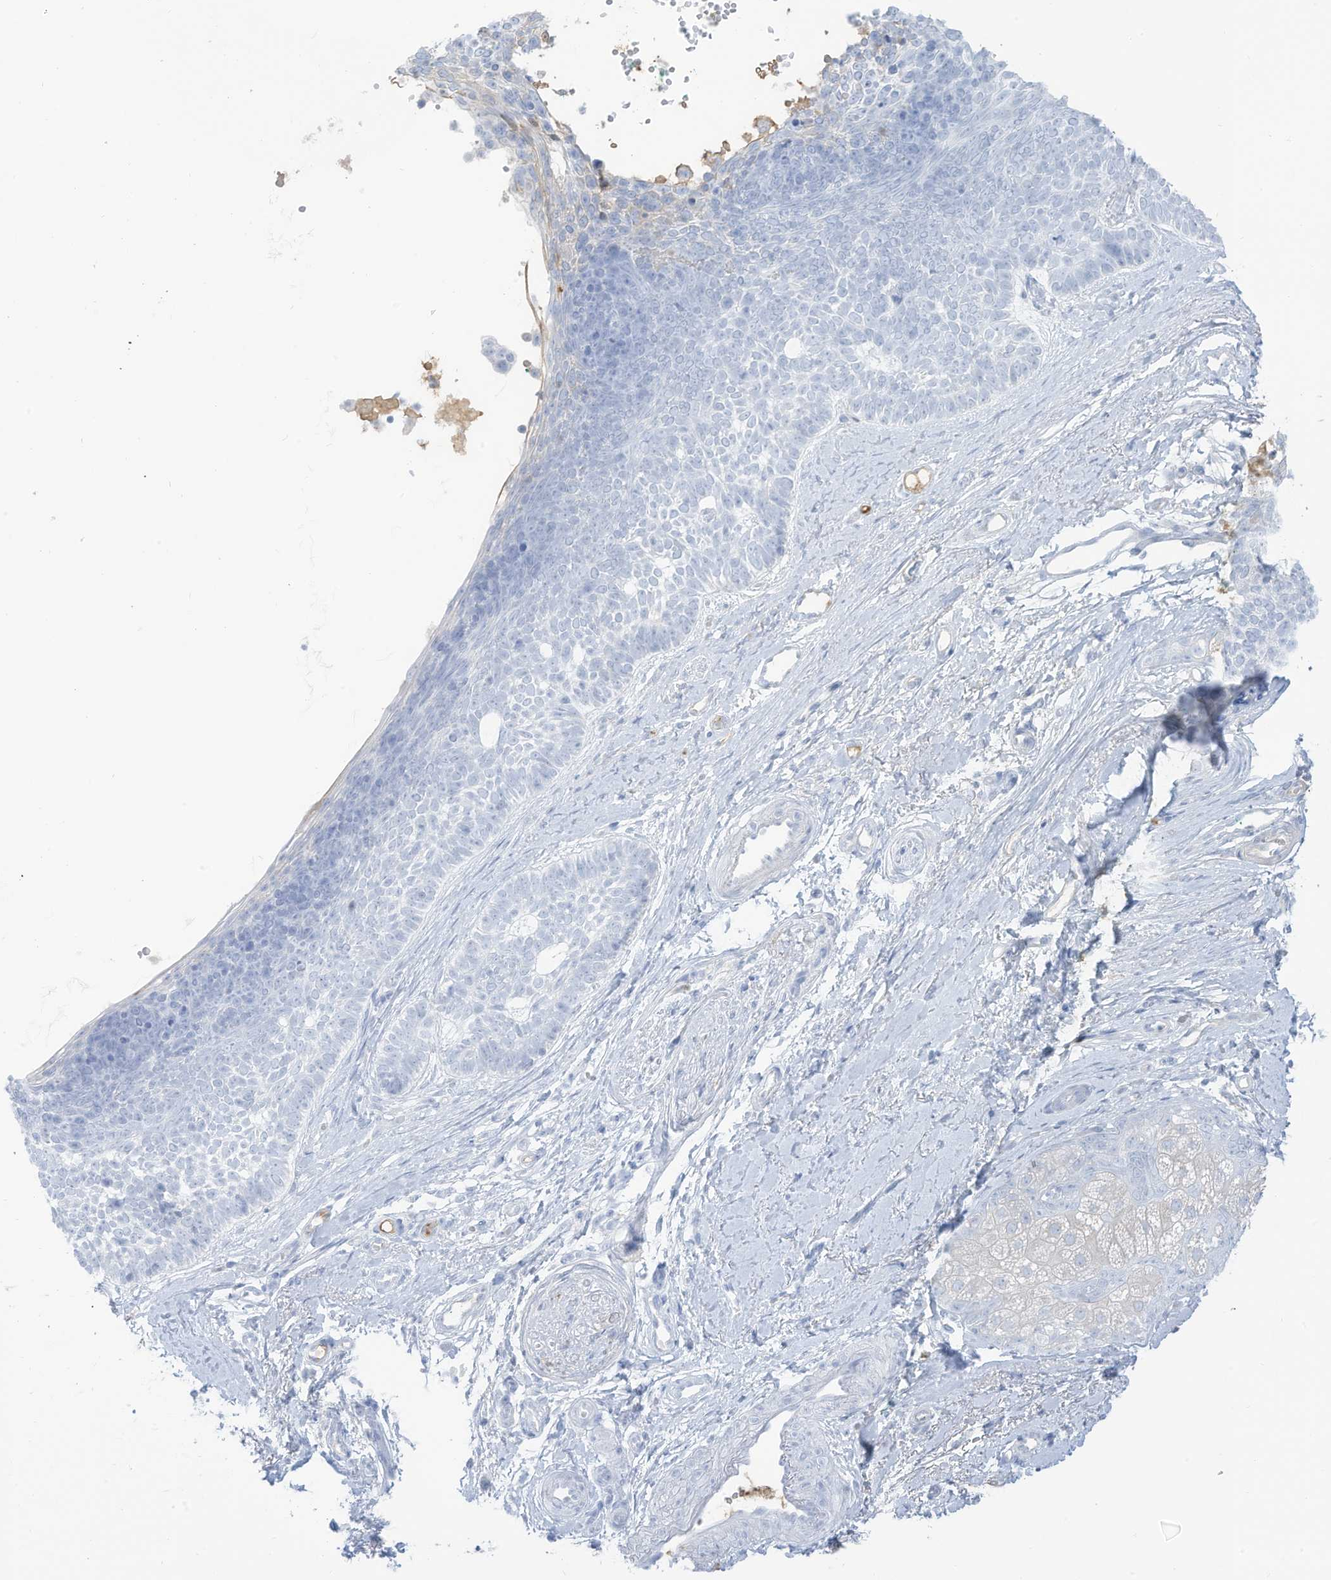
{"staining": {"intensity": "negative", "quantity": "none", "location": "none"}, "tissue": "skin cancer", "cell_type": "Tumor cells", "image_type": "cancer", "snomed": [{"axis": "morphology", "description": "Basal cell carcinoma"}, {"axis": "topography", "description": "Skin"}], "caption": "Immunohistochemical staining of human skin cancer (basal cell carcinoma) reveals no significant staining in tumor cells. (DAB (3,3'-diaminobenzidine) immunohistochemistry visualized using brightfield microscopy, high magnification).", "gene": "HSD17B13", "patient": {"sex": "female", "age": 81}}